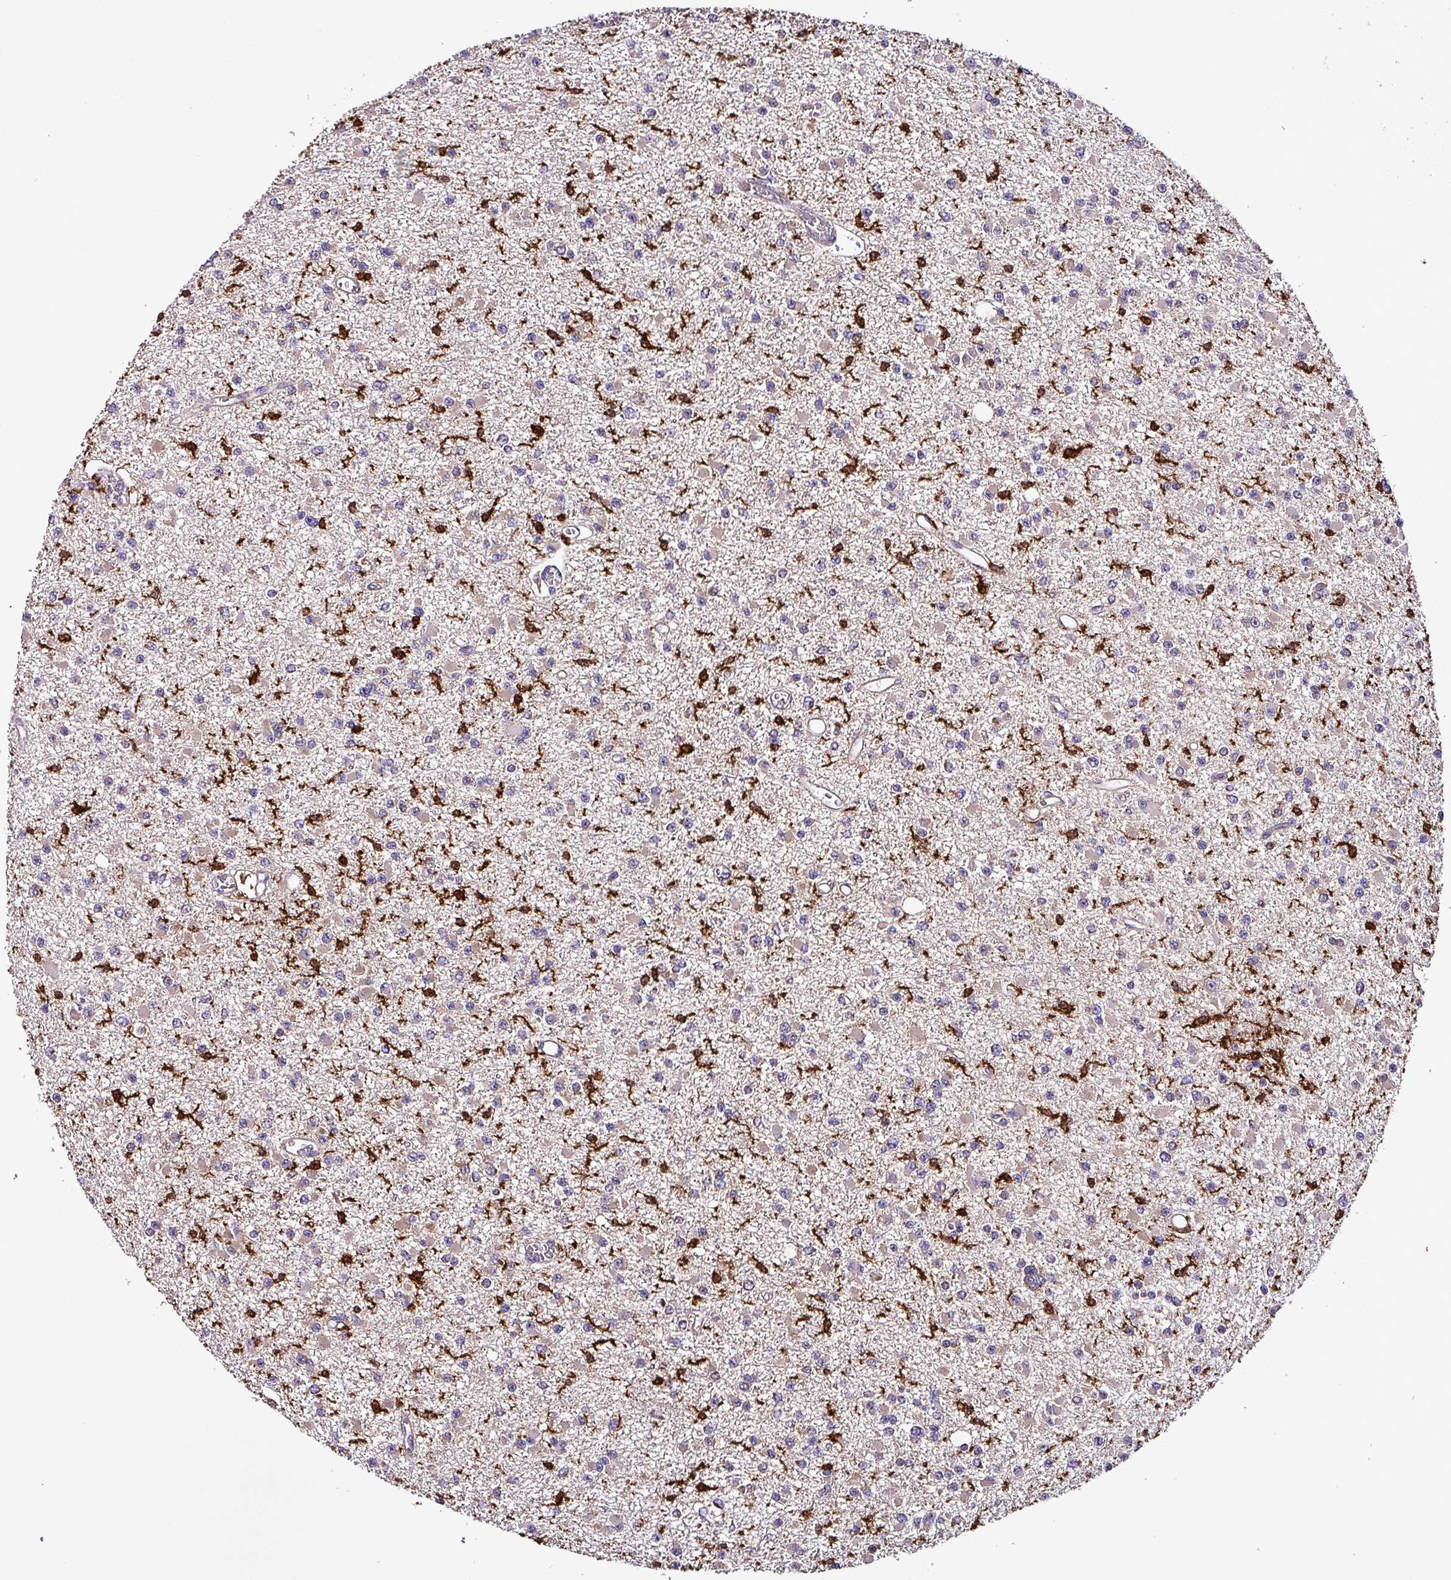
{"staining": {"intensity": "negative", "quantity": "none", "location": "none"}, "tissue": "glioma", "cell_type": "Tumor cells", "image_type": "cancer", "snomed": [{"axis": "morphology", "description": "Glioma, malignant, Low grade"}, {"axis": "topography", "description": "Brain"}], "caption": "Immunohistochemistry histopathology image of neoplastic tissue: glioma stained with DAB (3,3'-diaminobenzidine) exhibits no significant protein expression in tumor cells. Brightfield microscopy of immunohistochemistry (IHC) stained with DAB (brown) and hematoxylin (blue), captured at high magnification.", "gene": "SCIN", "patient": {"sex": "female", "age": 22}}